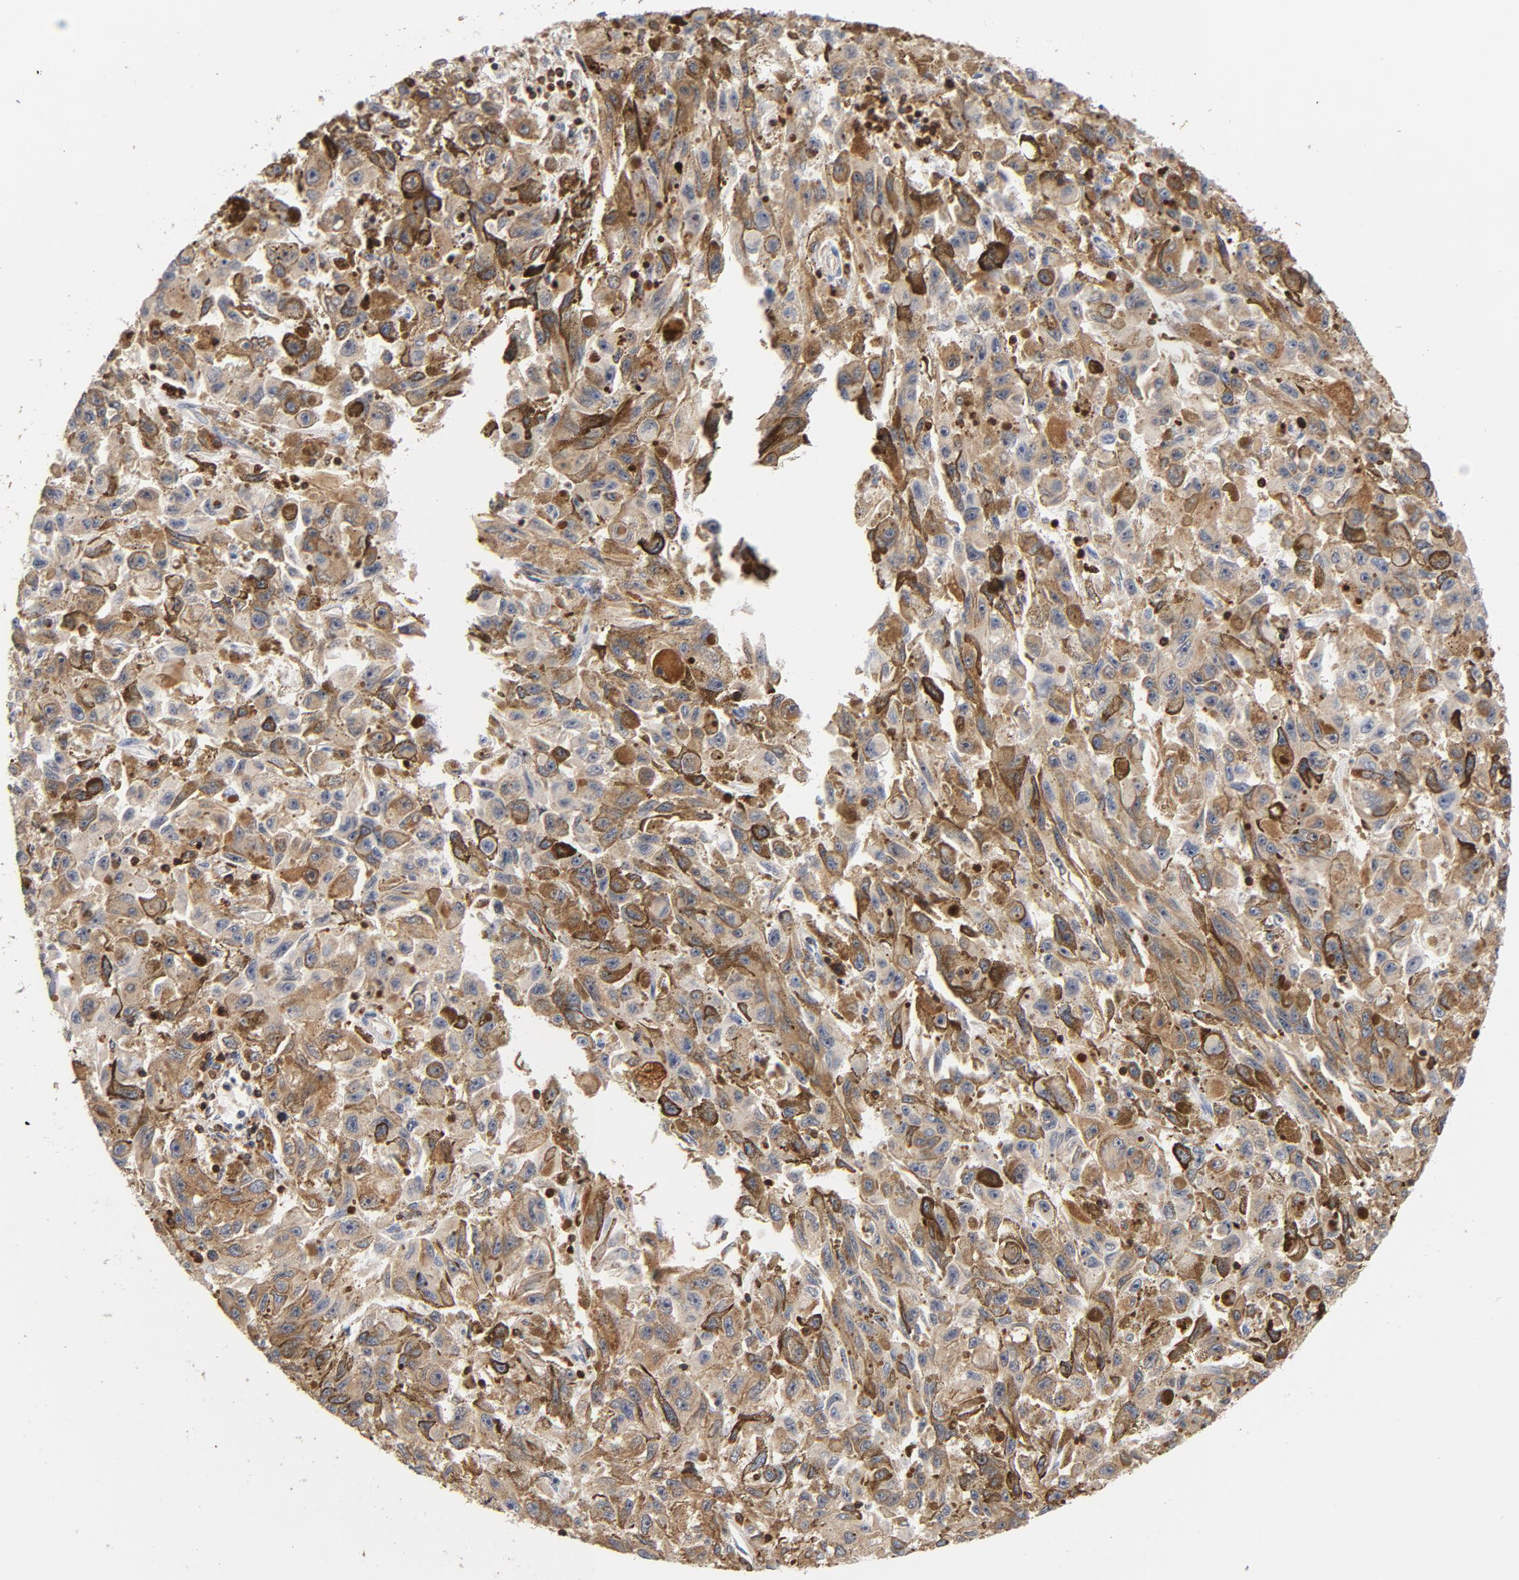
{"staining": {"intensity": "moderate", "quantity": ">75%", "location": "cytoplasmic/membranous"}, "tissue": "melanoma", "cell_type": "Tumor cells", "image_type": "cancer", "snomed": [{"axis": "morphology", "description": "Malignant melanoma, NOS"}, {"axis": "topography", "description": "Skin"}], "caption": "Melanoma stained for a protein (brown) reveals moderate cytoplasmic/membranous positive positivity in approximately >75% of tumor cells.", "gene": "EZR", "patient": {"sex": "female", "age": 104}}